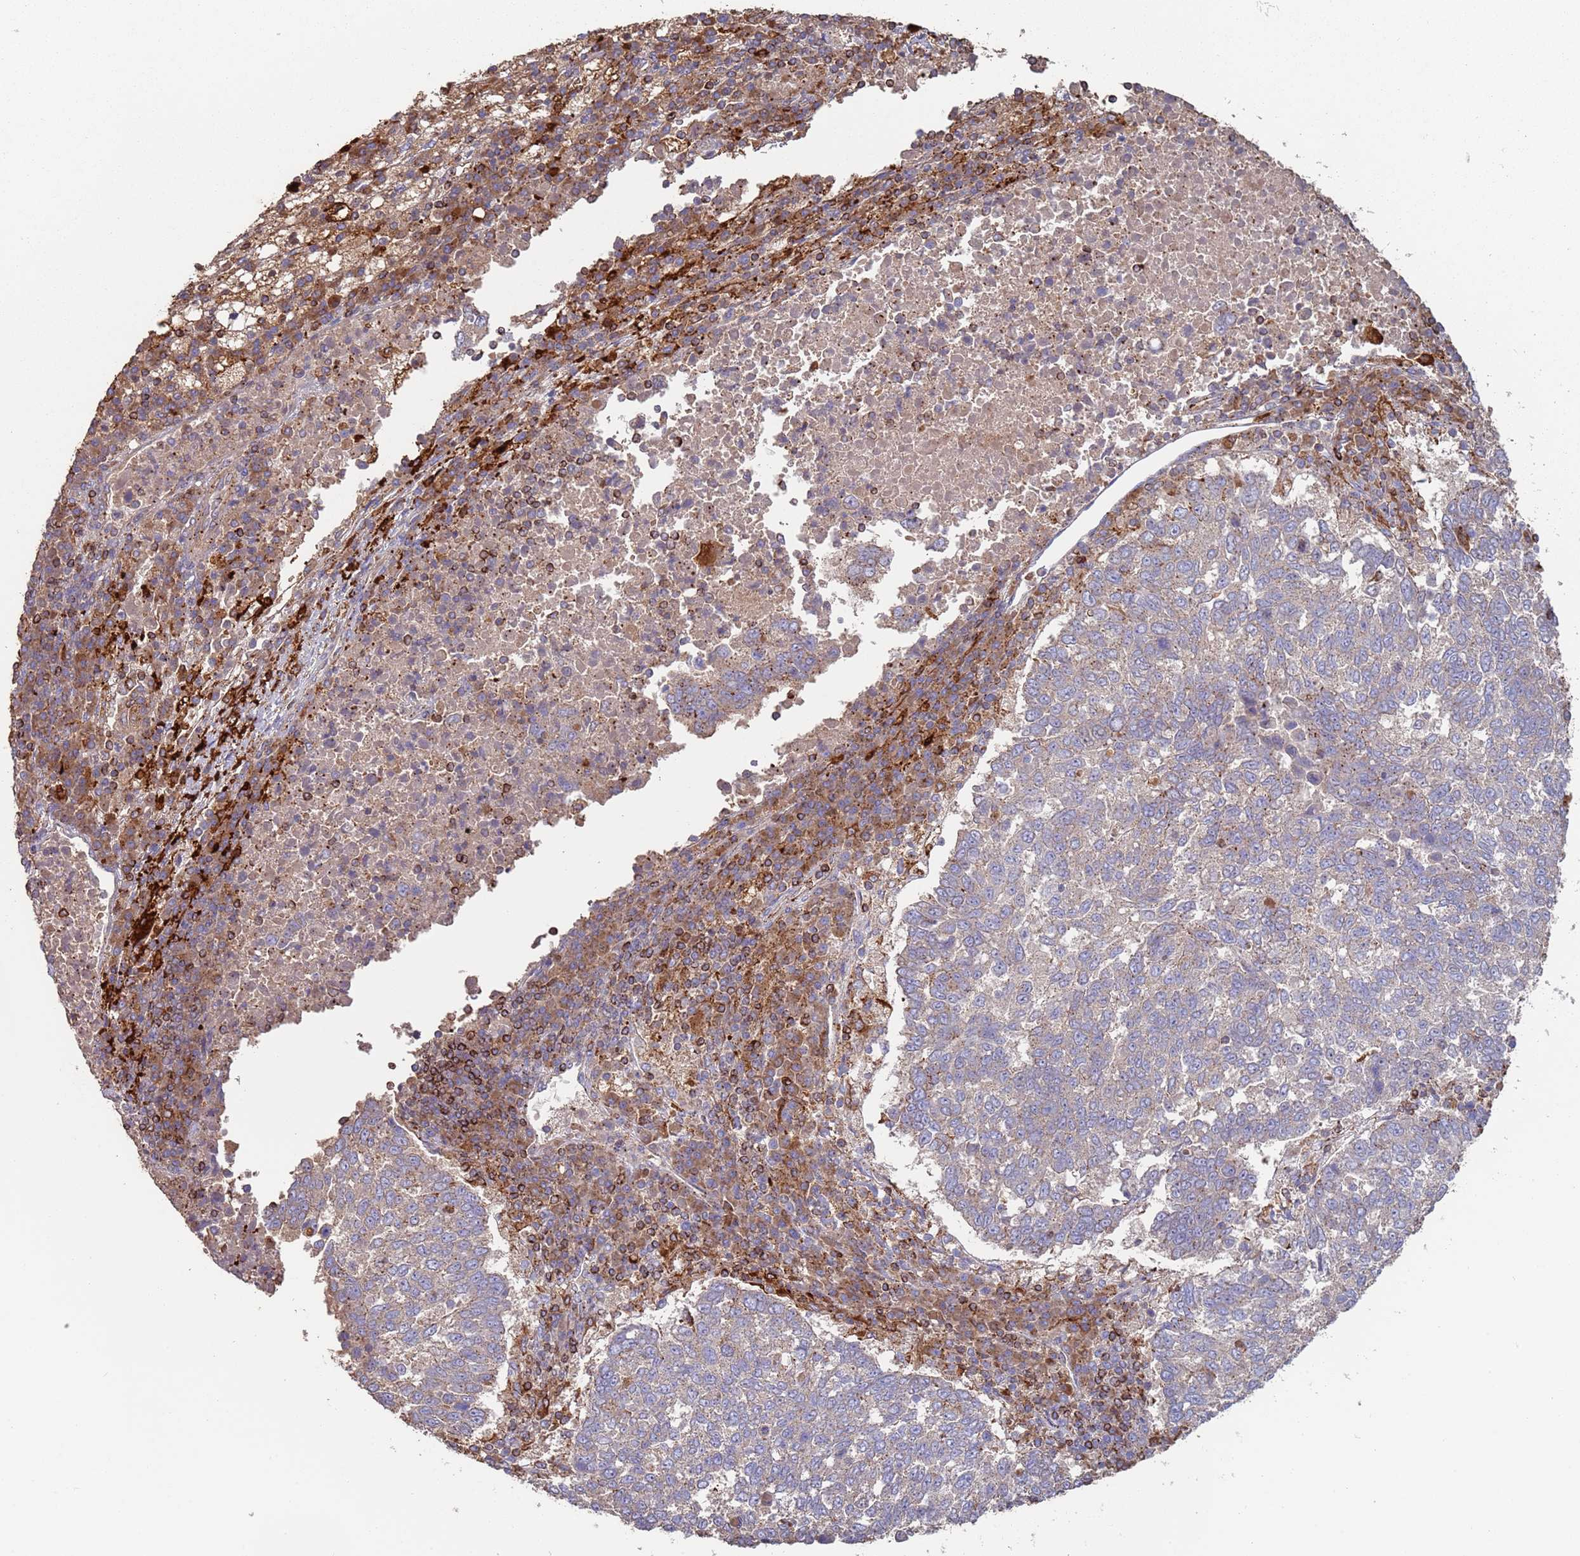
{"staining": {"intensity": "weak", "quantity": "<25%", "location": "cytoplasmic/membranous"}, "tissue": "lung cancer", "cell_type": "Tumor cells", "image_type": "cancer", "snomed": [{"axis": "morphology", "description": "Squamous cell carcinoma, NOS"}, {"axis": "topography", "description": "Lung"}], "caption": "Immunohistochemistry histopathology image of human lung cancer stained for a protein (brown), which exhibits no expression in tumor cells. The staining was performed using DAB (3,3'-diaminobenzidine) to visualize the protein expression in brown, while the nuclei were stained in blue with hematoxylin (Magnification: 20x).", "gene": "MALRD1", "patient": {"sex": "male", "age": 73}}